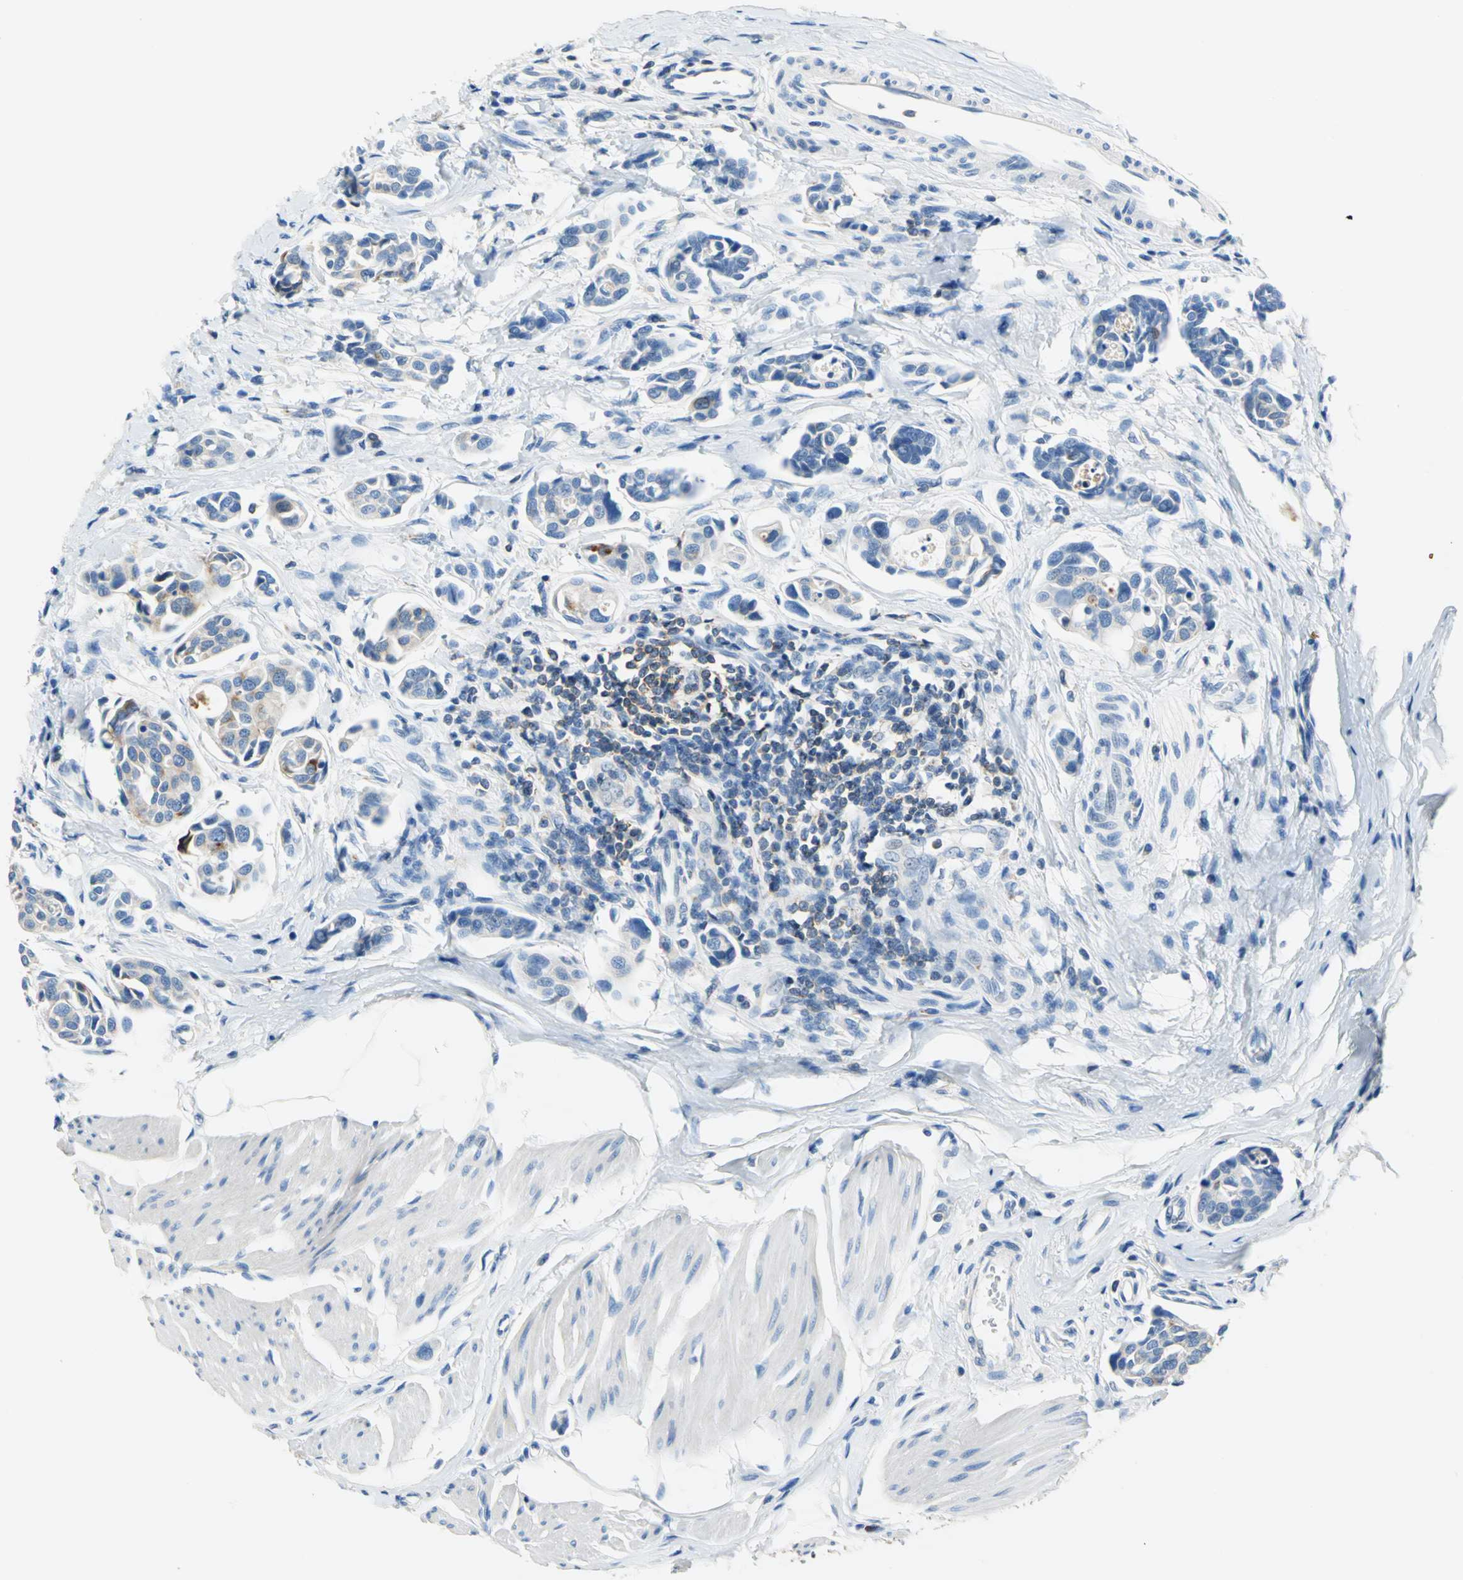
{"staining": {"intensity": "moderate", "quantity": "<25%", "location": "cytoplasmic/membranous"}, "tissue": "urothelial cancer", "cell_type": "Tumor cells", "image_type": "cancer", "snomed": [{"axis": "morphology", "description": "Urothelial carcinoma, High grade"}, {"axis": "topography", "description": "Urinary bladder"}], "caption": "Urothelial carcinoma (high-grade) stained for a protein (brown) shows moderate cytoplasmic/membranous positive expression in approximately <25% of tumor cells.", "gene": "SEPTIN6", "patient": {"sex": "male", "age": 78}}